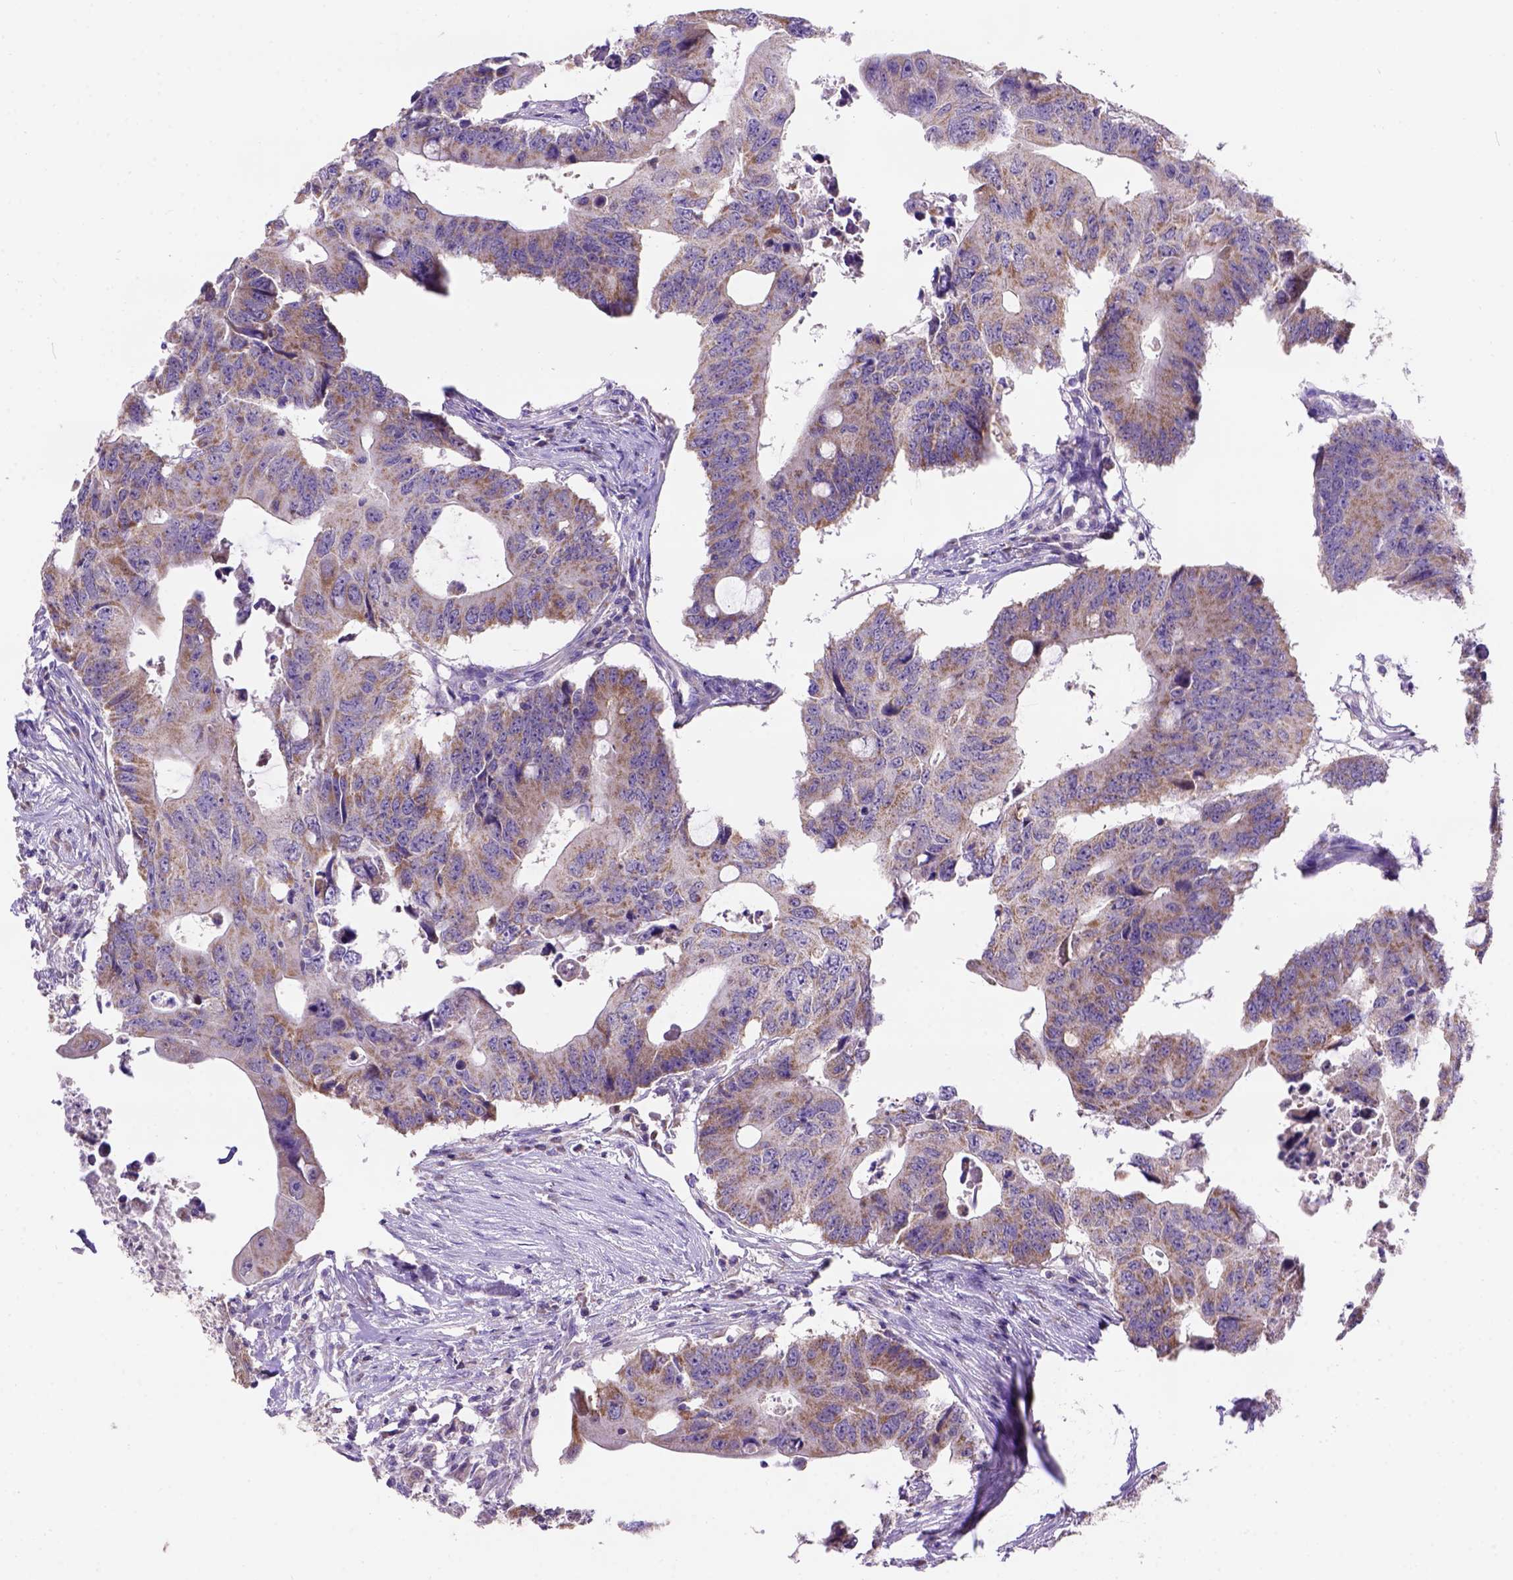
{"staining": {"intensity": "moderate", "quantity": ">75%", "location": "cytoplasmic/membranous"}, "tissue": "colorectal cancer", "cell_type": "Tumor cells", "image_type": "cancer", "snomed": [{"axis": "morphology", "description": "Adenocarcinoma, NOS"}, {"axis": "topography", "description": "Colon"}], "caption": "An image of colorectal cancer stained for a protein exhibits moderate cytoplasmic/membranous brown staining in tumor cells. The staining was performed using DAB, with brown indicating positive protein expression. Nuclei are stained blue with hematoxylin.", "gene": "L2HGDH", "patient": {"sex": "male", "age": 71}}